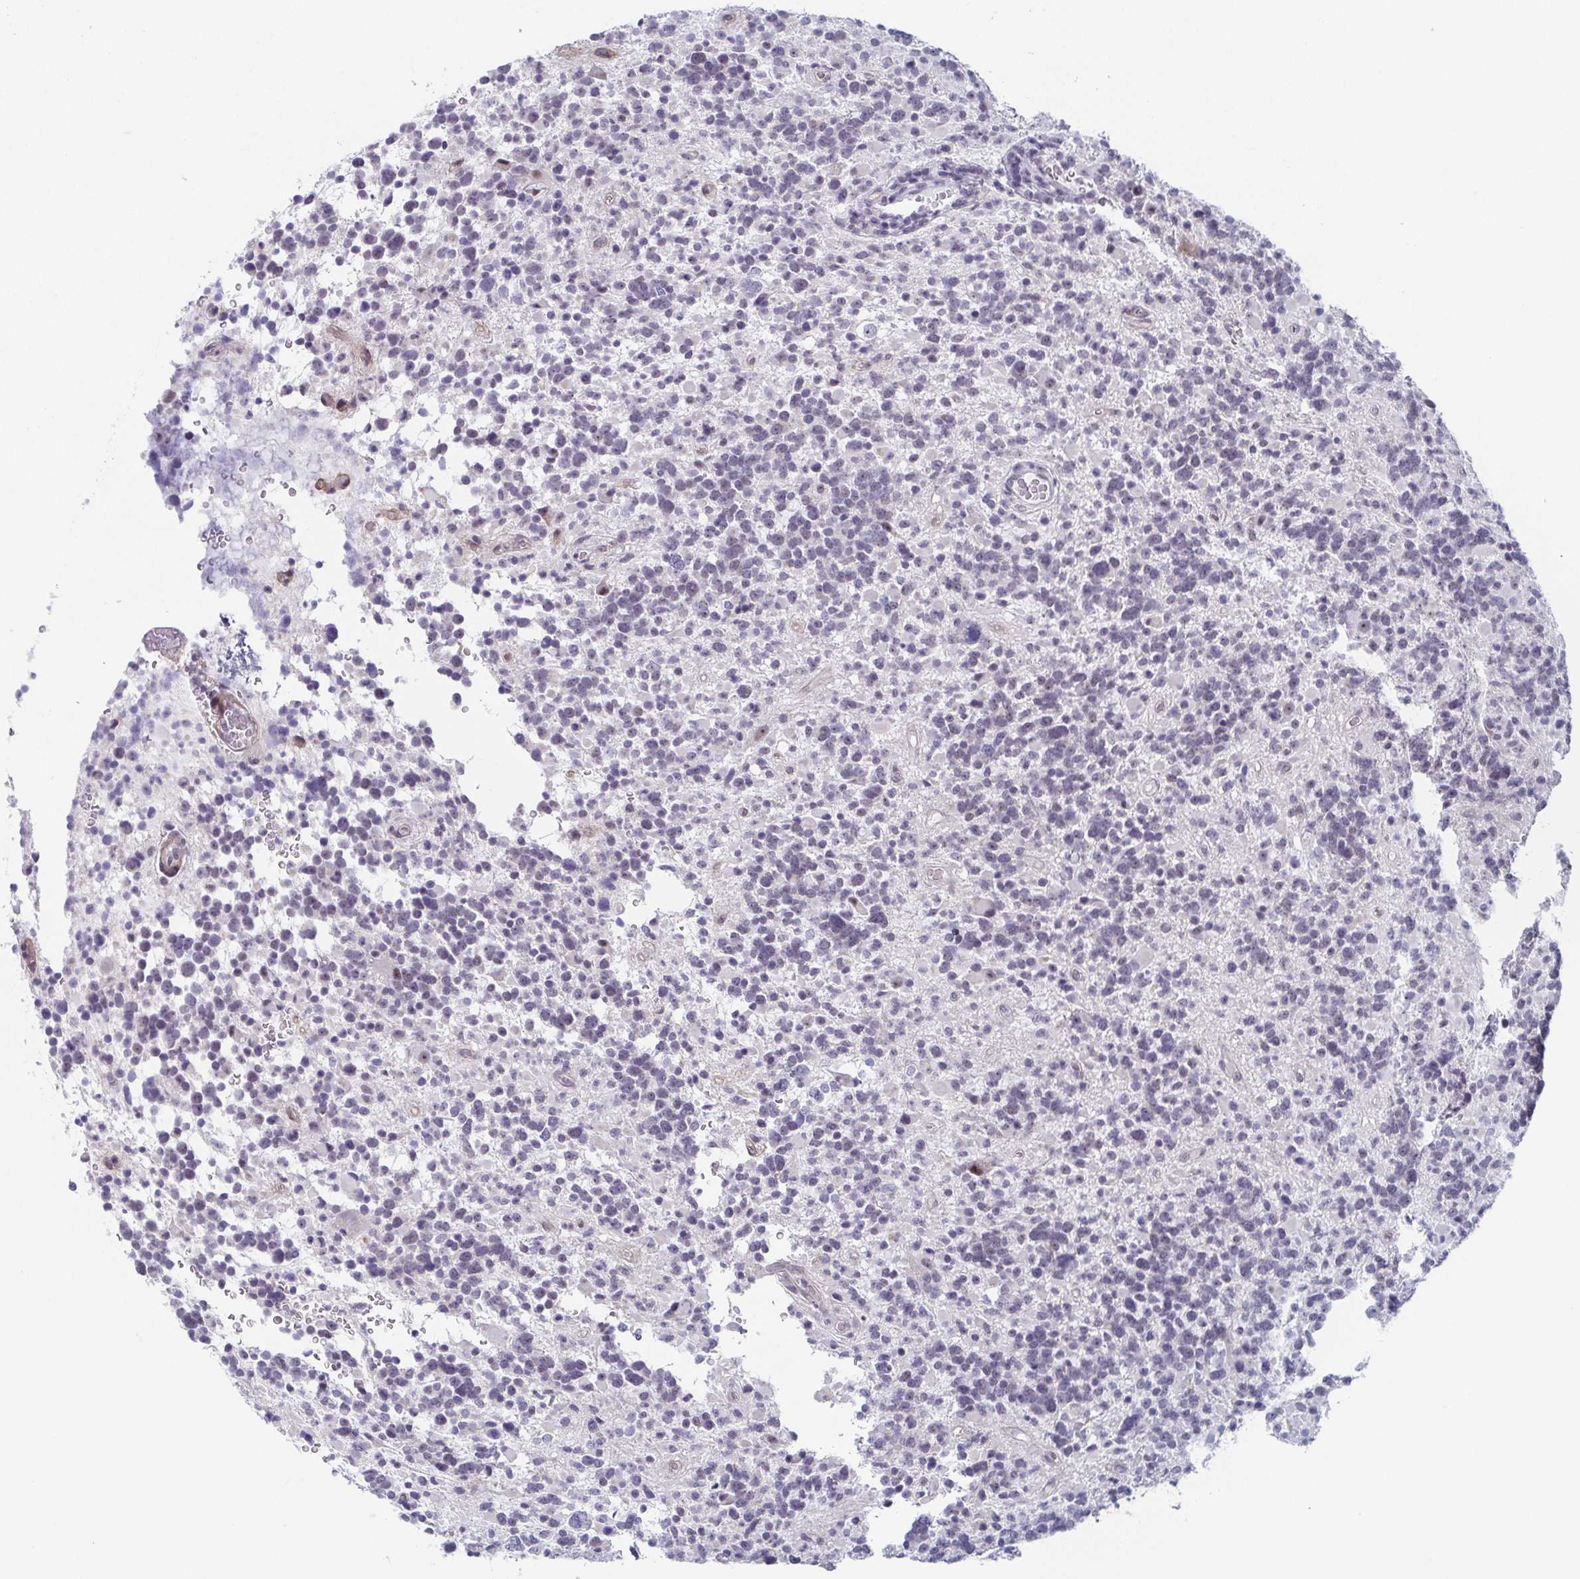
{"staining": {"intensity": "negative", "quantity": "none", "location": "none"}, "tissue": "glioma", "cell_type": "Tumor cells", "image_type": "cancer", "snomed": [{"axis": "morphology", "description": "Glioma, malignant, High grade"}, {"axis": "topography", "description": "Brain"}], "caption": "High power microscopy image of an immunohistochemistry histopathology image of glioma, revealing no significant positivity in tumor cells.", "gene": "EXOSC7", "patient": {"sex": "female", "age": 40}}